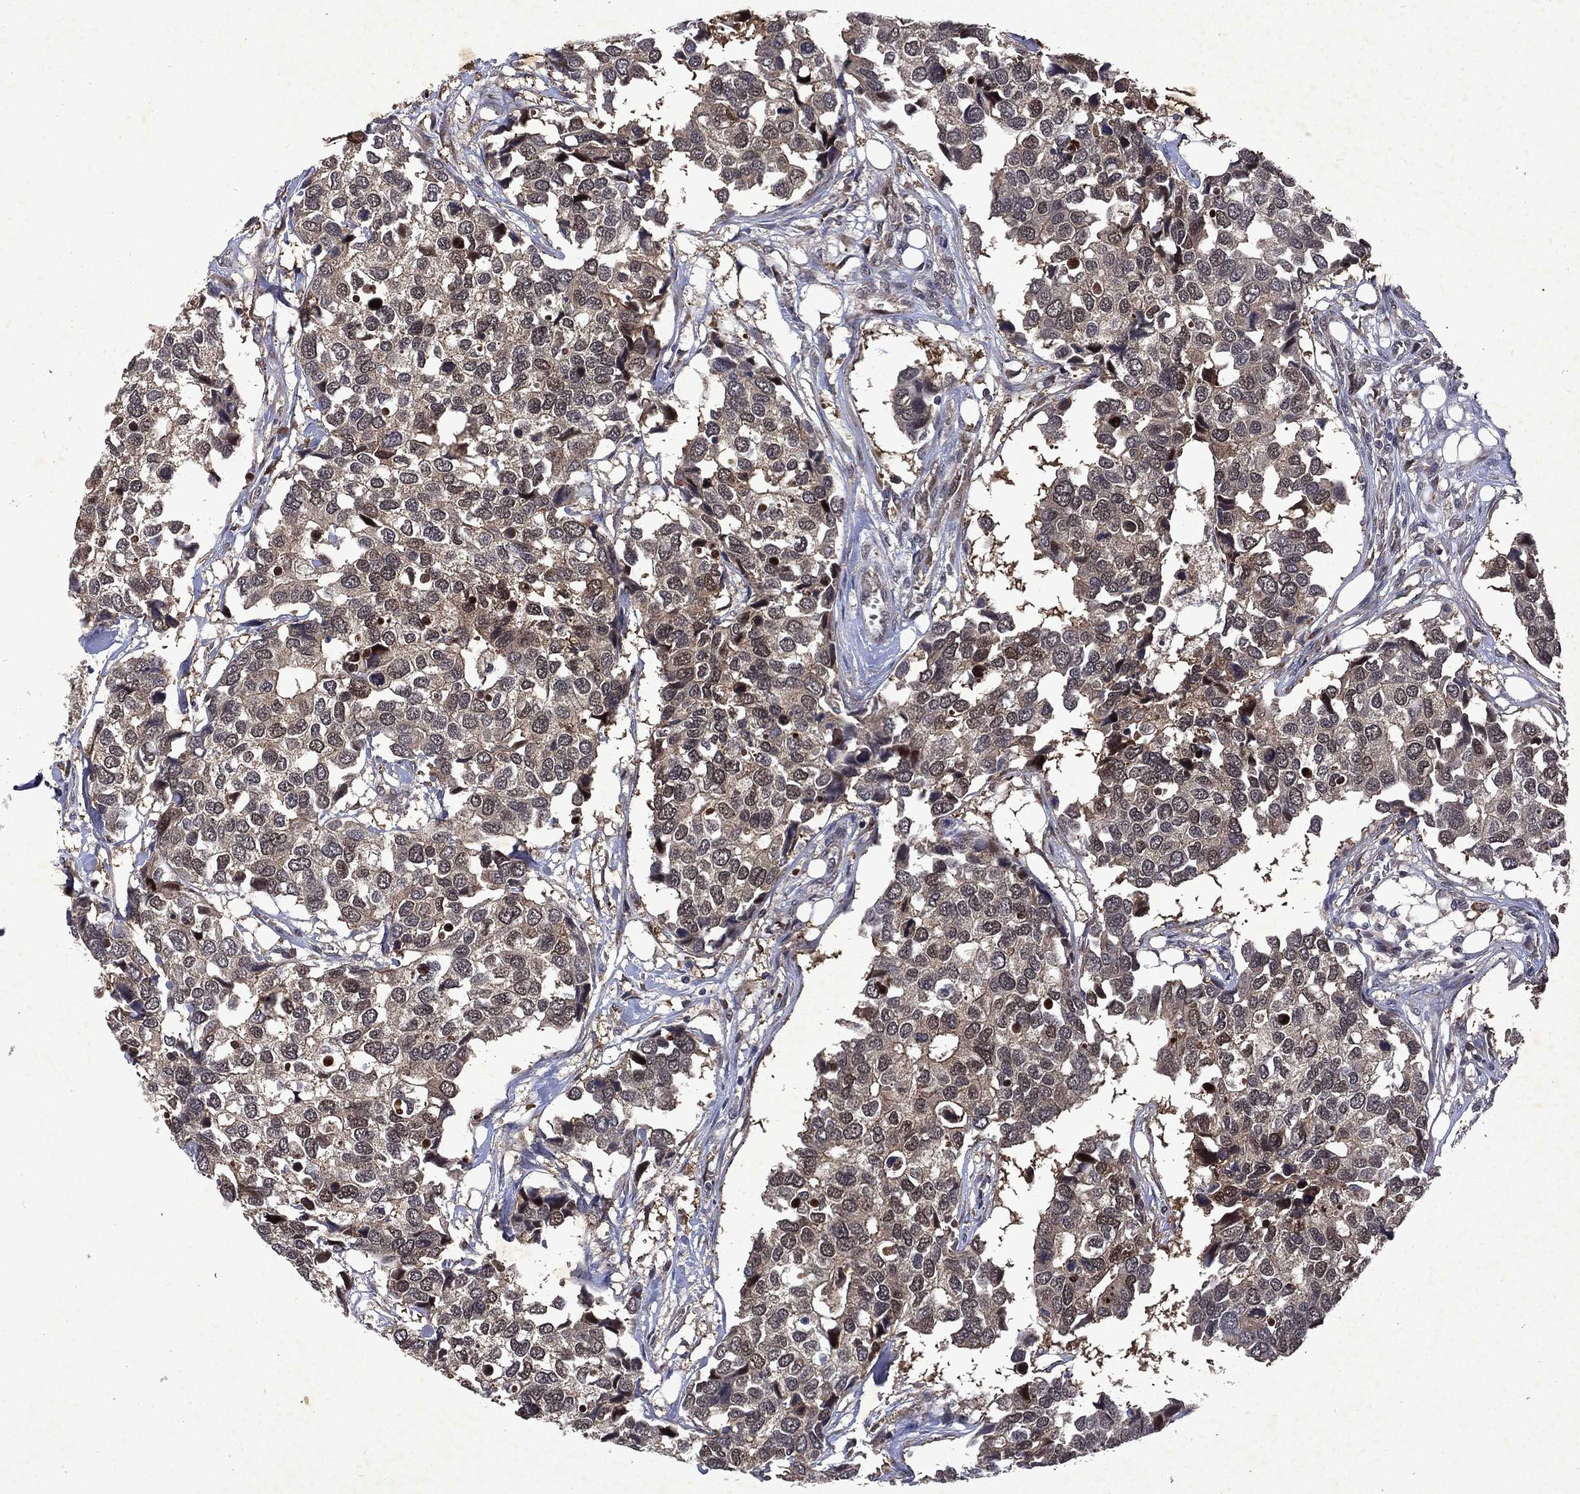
{"staining": {"intensity": "moderate", "quantity": "<25%", "location": "cytoplasmic/membranous,nuclear"}, "tissue": "breast cancer", "cell_type": "Tumor cells", "image_type": "cancer", "snomed": [{"axis": "morphology", "description": "Duct carcinoma"}, {"axis": "topography", "description": "Breast"}], "caption": "Breast infiltrating ductal carcinoma stained with immunohistochemistry (IHC) shows moderate cytoplasmic/membranous and nuclear staining in about <25% of tumor cells. (Stains: DAB (3,3'-diaminobenzidine) in brown, nuclei in blue, Microscopy: brightfield microscopy at high magnification).", "gene": "MTAP", "patient": {"sex": "female", "age": 83}}